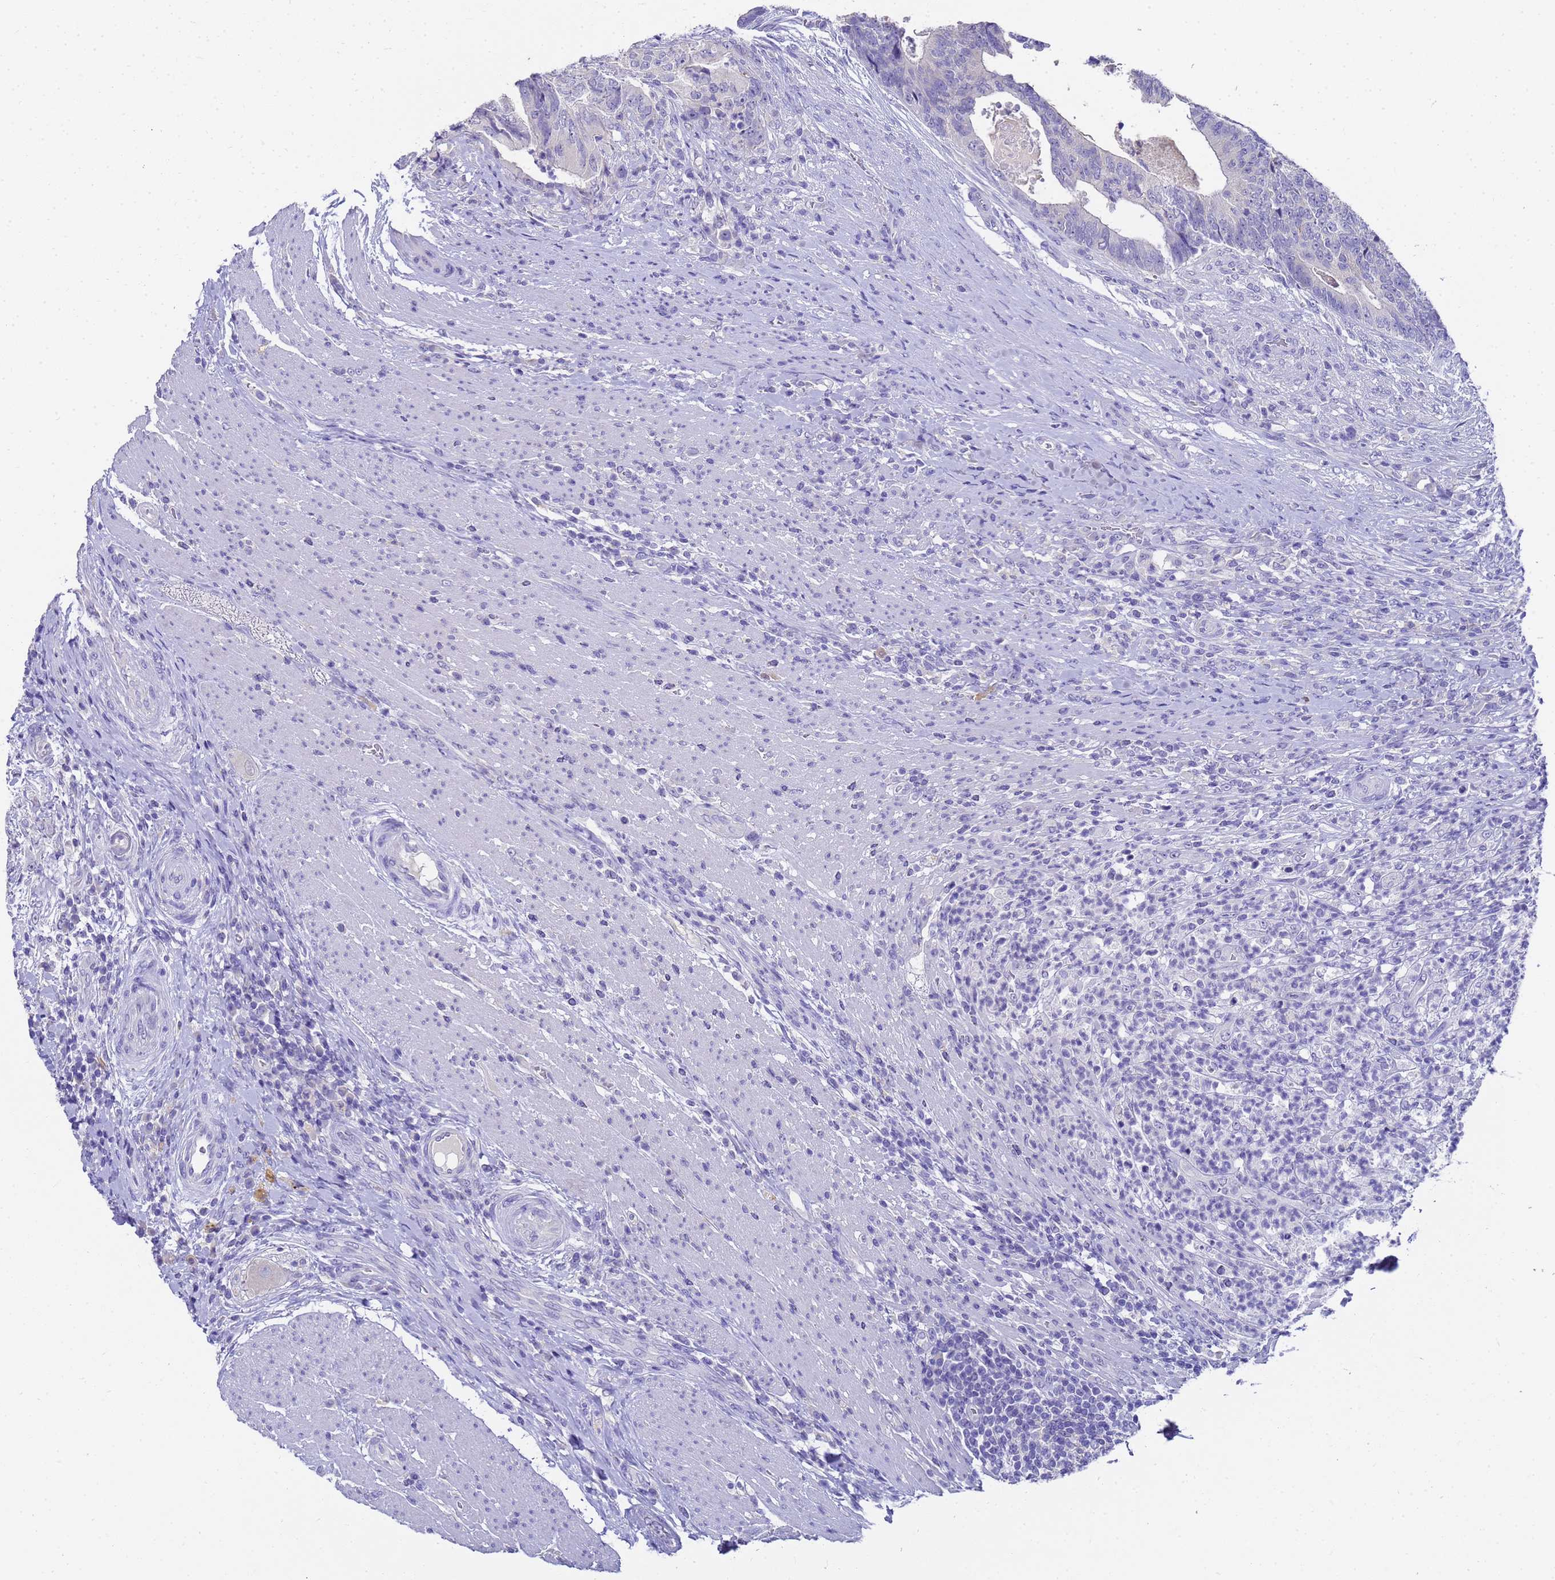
{"staining": {"intensity": "negative", "quantity": "none", "location": "none"}, "tissue": "colorectal cancer", "cell_type": "Tumor cells", "image_type": "cancer", "snomed": [{"axis": "morphology", "description": "Adenocarcinoma, NOS"}, {"axis": "topography", "description": "Colon"}], "caption": "The histopathology image shows no significant positivity in tumor cells of colorectal cancer (adenocarcinoma).", "gene": "MS4A13", "patient": {"sex": "female", "age": 67}}